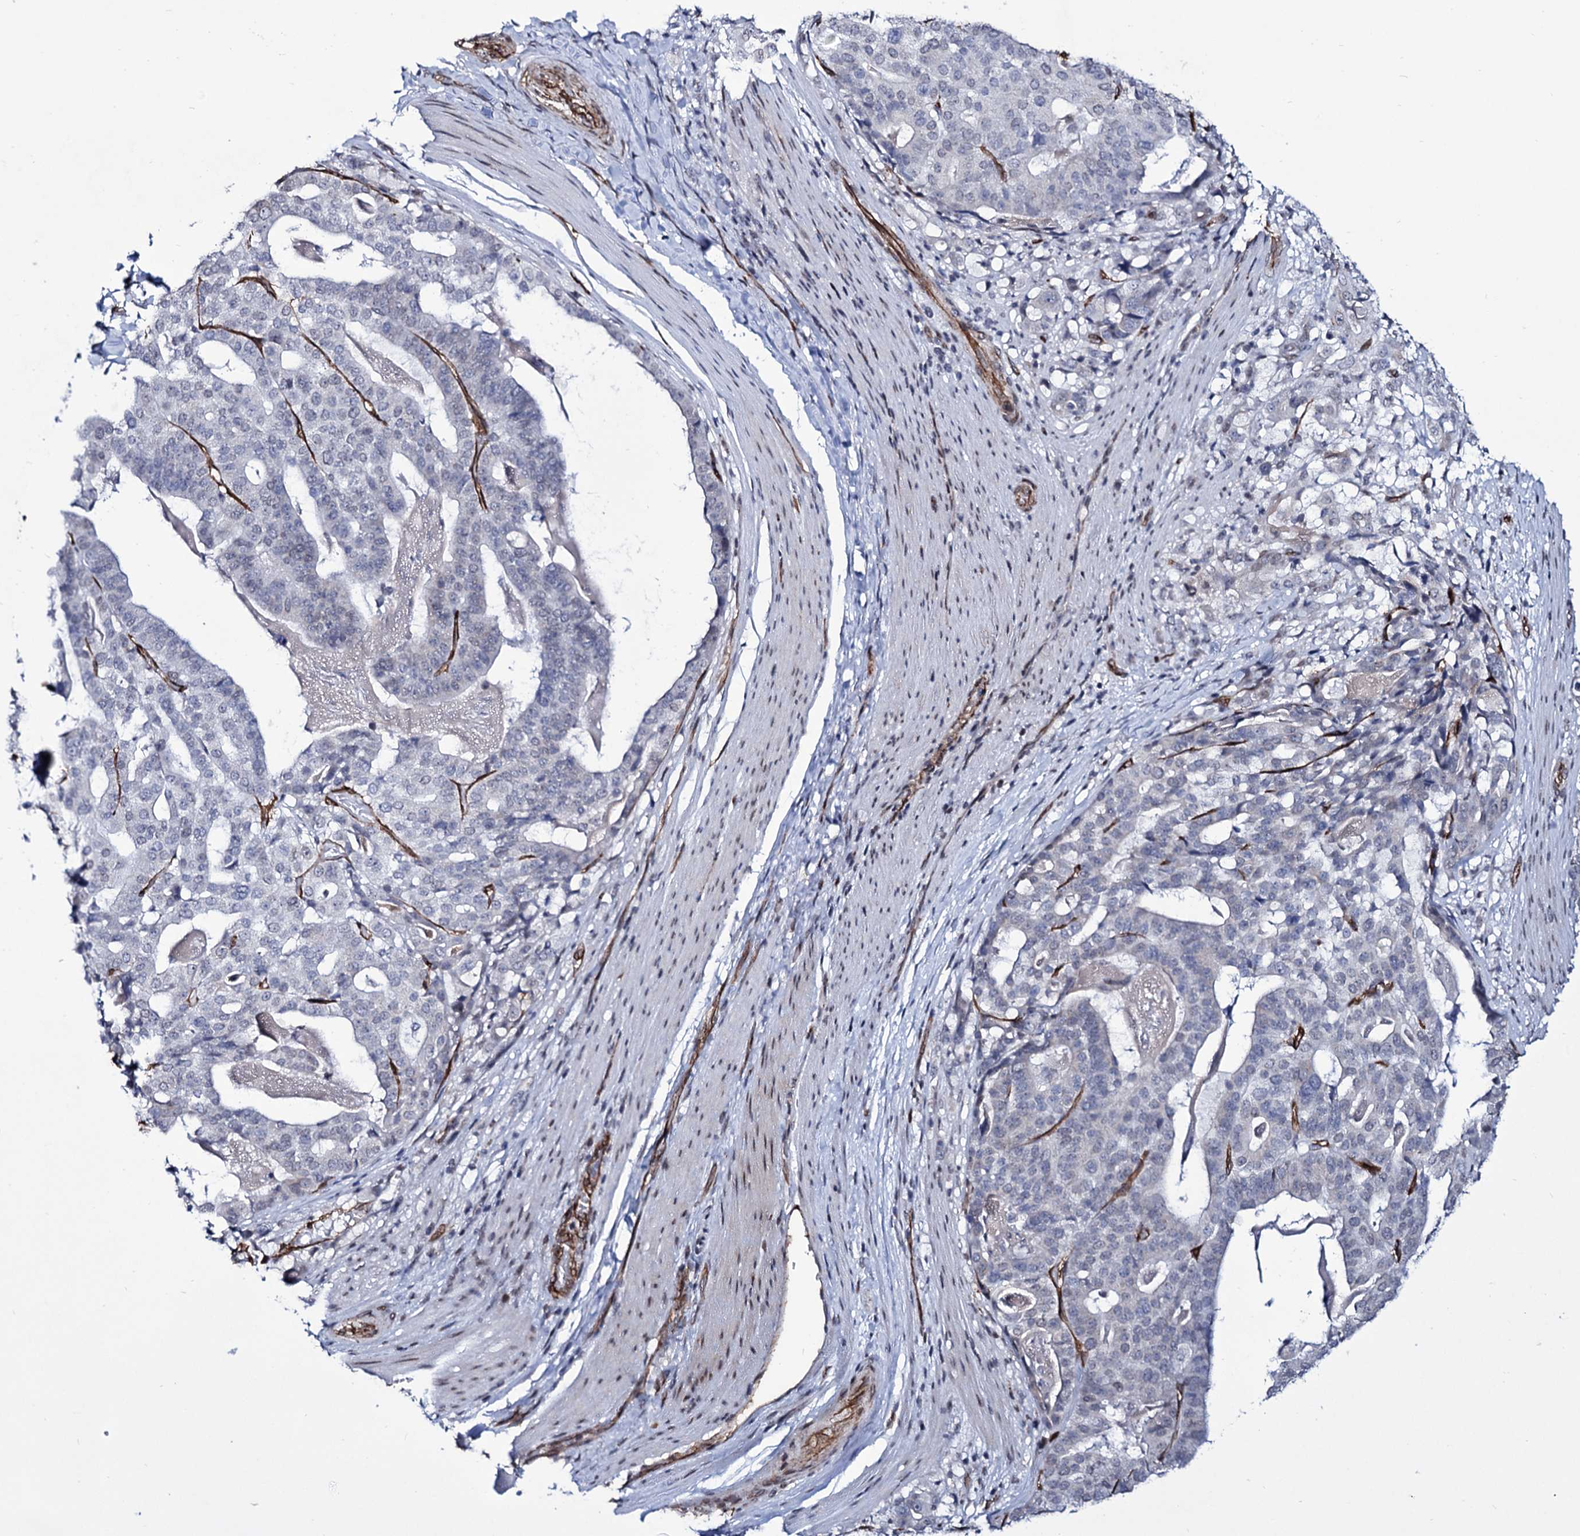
{"staining": {"intensity": "negative", "quantity": "none", "location": "none"}, "tissue": "stomach cancer", "cell_type": "Tumor cells", "image_type": "cancer", "snomed": [{"axis": "morphology", "description": "Adenocarcinoma, NOS"}, {"axis": "topography", "description": "Stomach"}], "caption": "Micrograph shows no protein positivity in tumor cells of stomach cancer tissue.", "gene": "ZC3H12C", "patient": {"sex": "male", "age": 48}}